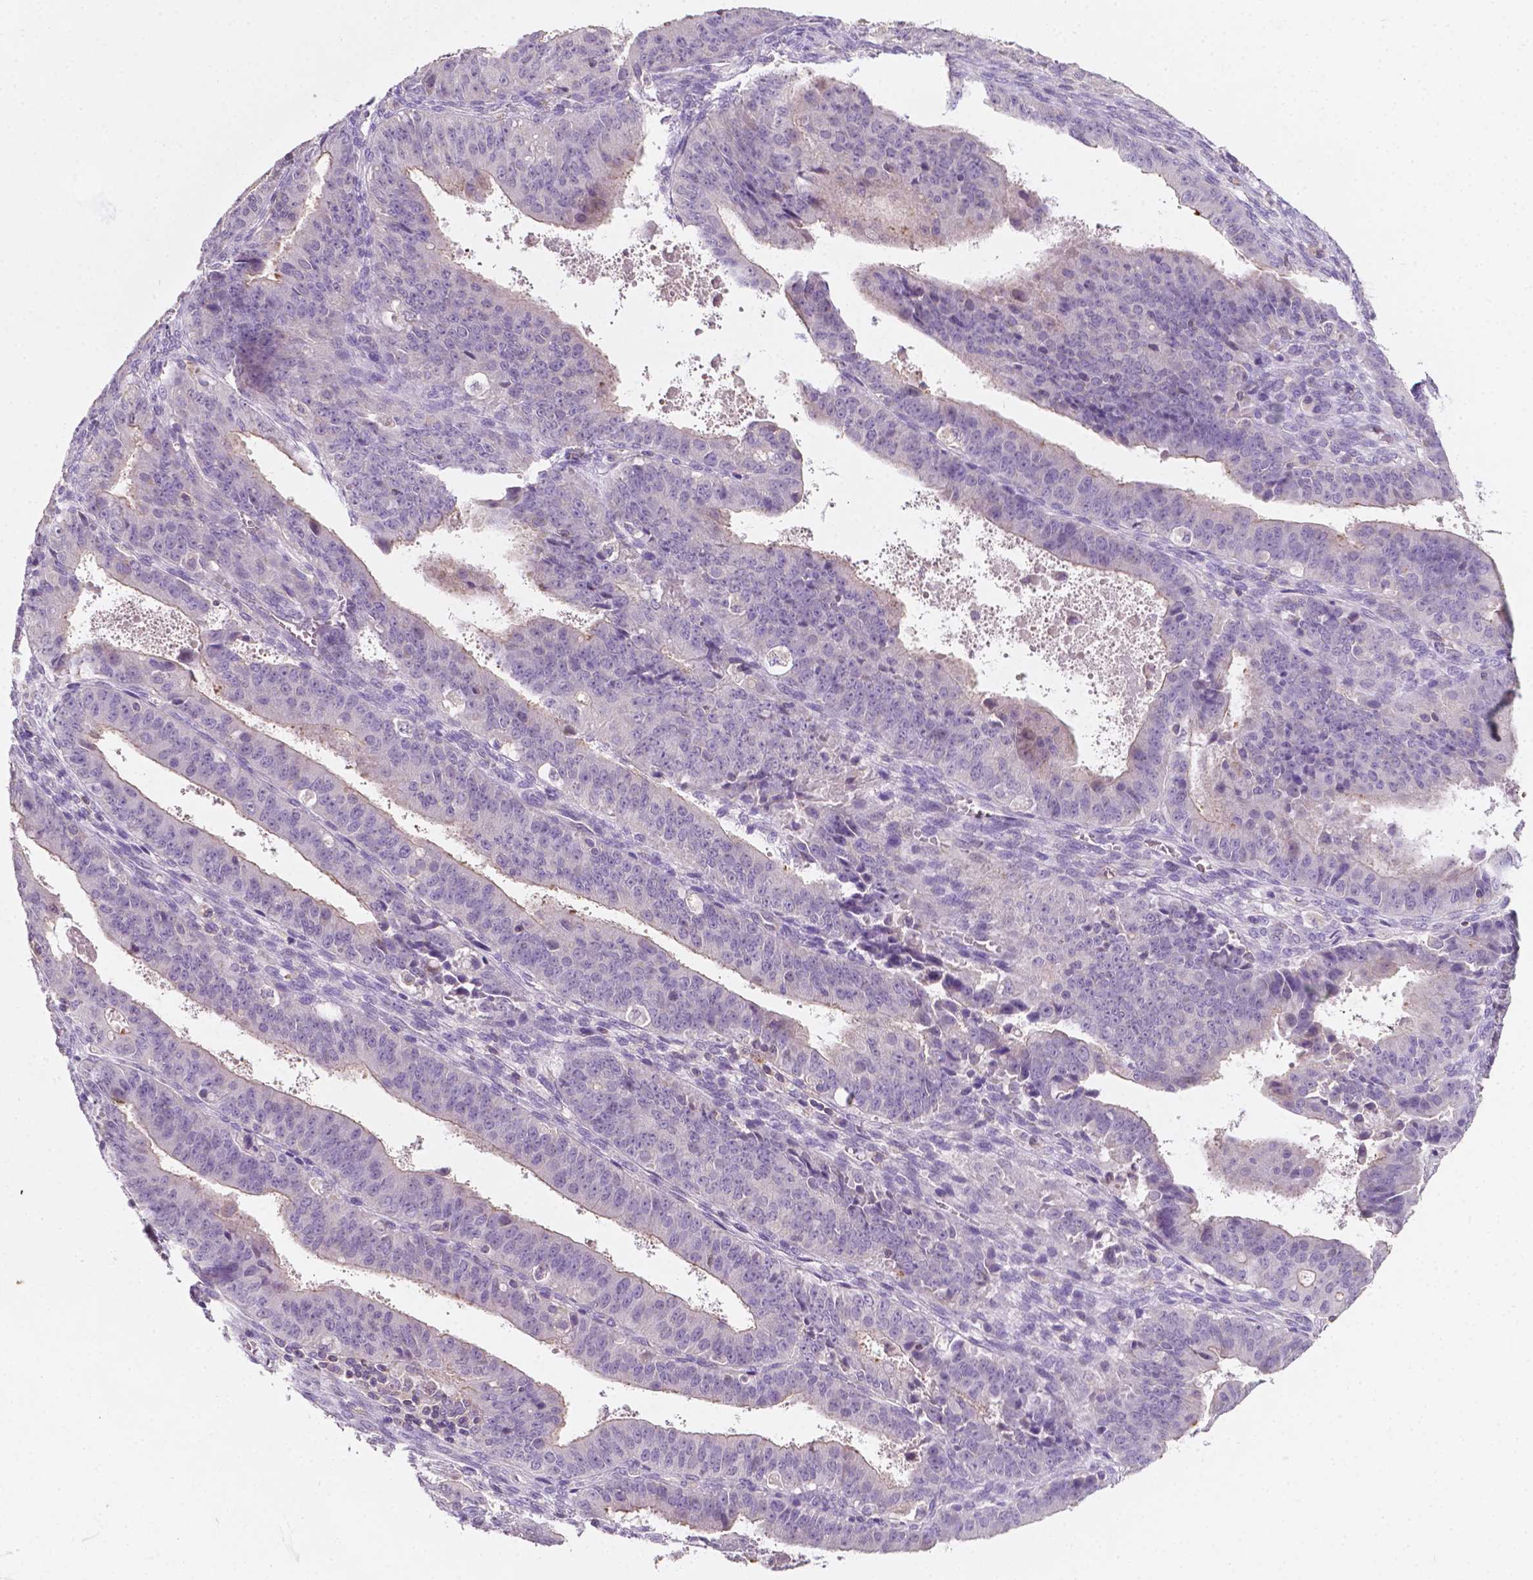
{"staining": {"intensity": "negative", "quantity": "none", "location": "none"}, "tissue": "ovarian cancer", "cell_type": "Tumor cells", "image_type": "cancer", "snomed": [{"axis": "morphology", "description": "Carcinoma, endometroid"}, {"axis": "topography", "description": "Ovary"}], "caption": "Immunohistochemical staining of human ovarian cancer (endometroid carcinoma) demonstrates no significant positivity in tumor cells.", "gene": "EGFR", "patient": {"sex": "female", "age": 42}}